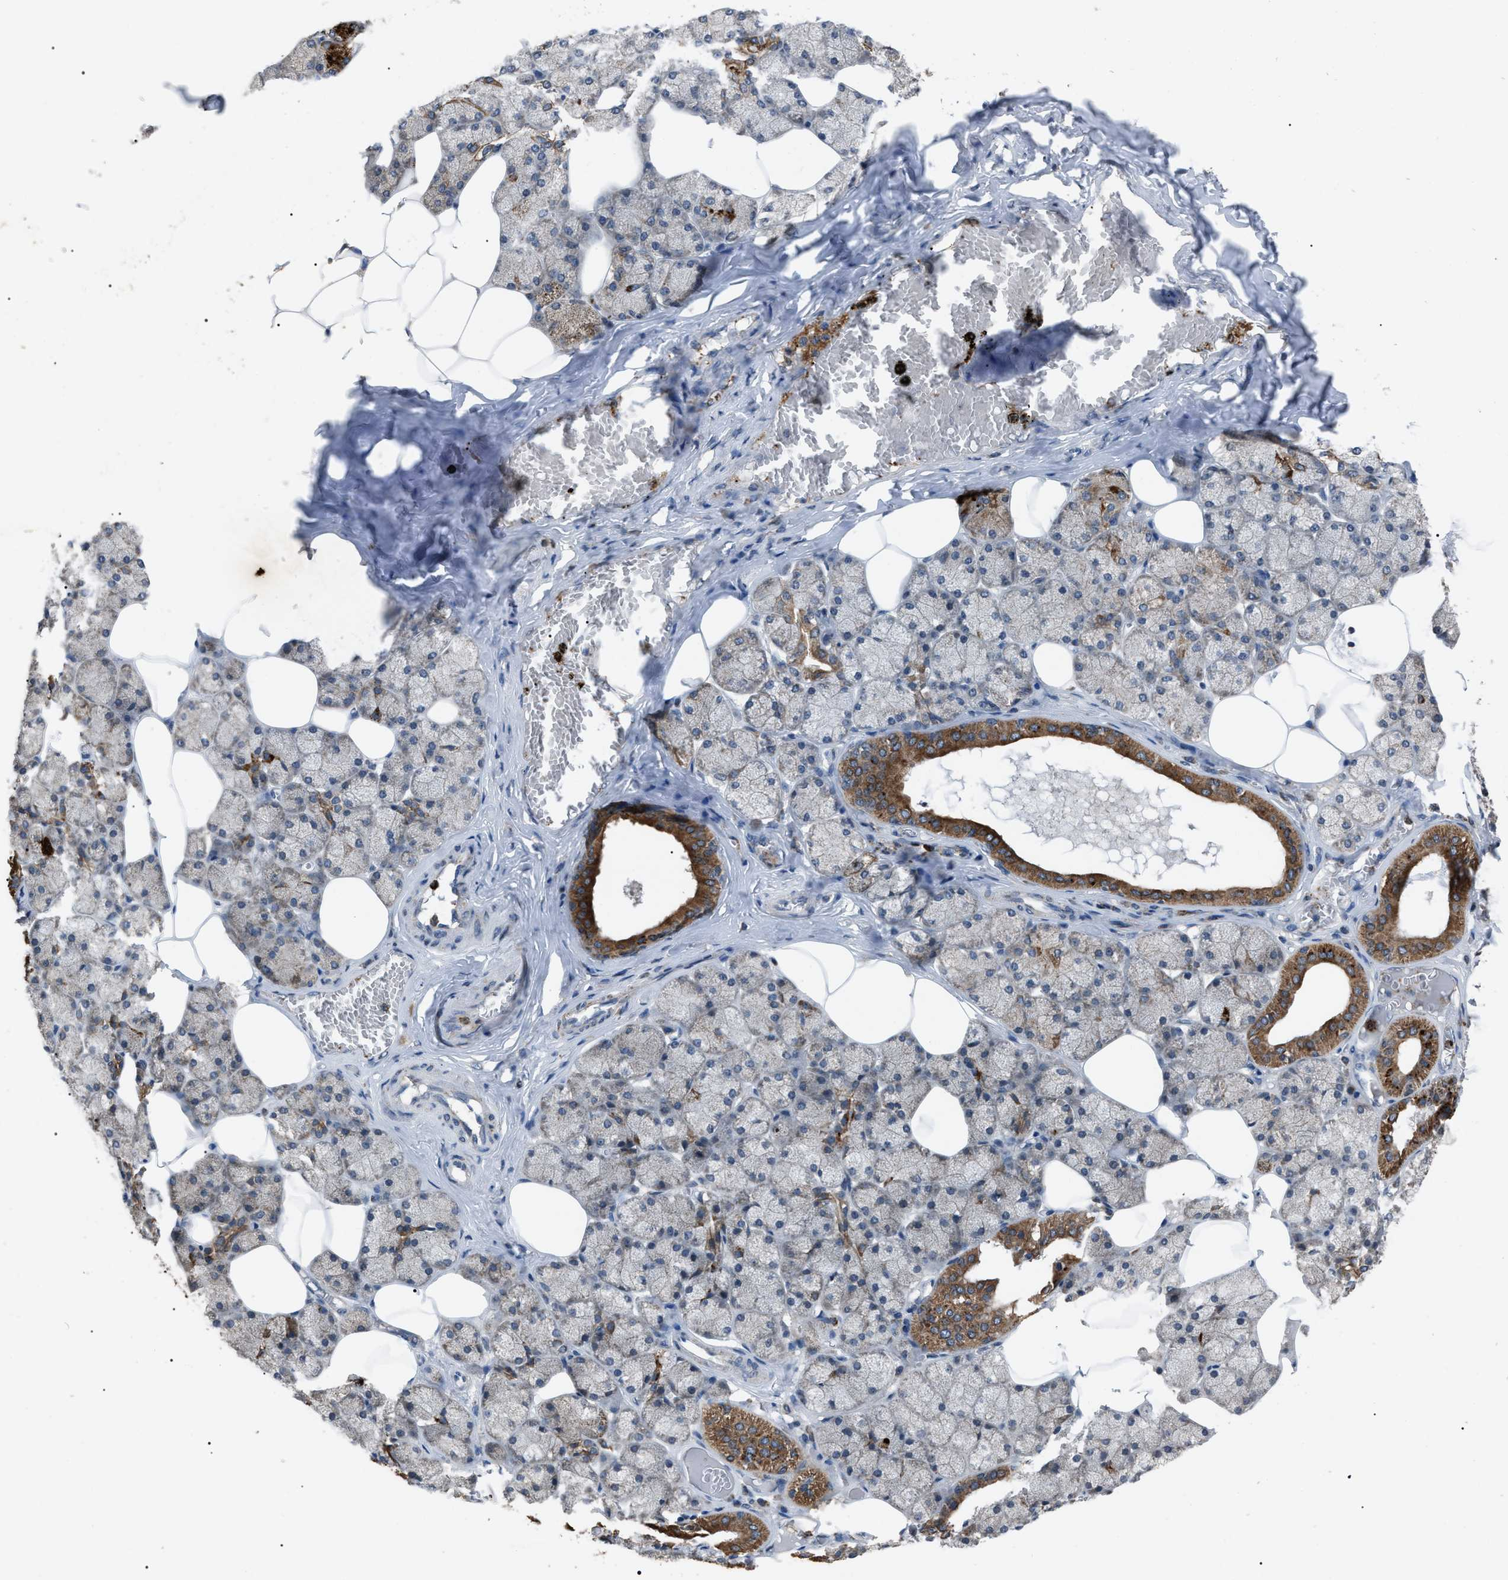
{"staining": {"intensity": "strong", "quantity": ">75%", "location": "cytoplasmic/membranous"}, "tissue": "salivary gland", "cell_type": "Glandular cells", "image_type": "normal", "snomed": [{"axis": "morphology", "description": "Normal tissue, NOS"}, {"axis": "topography", "description": "Salivary gland"}], "caption": "A photomicrograph showing strong cytoplasmic/membranous expression in about >75% of glandular cells in unremarkable salivary gland, as visualized by brown immunohistochemical staining.", "gene": "ZFAND2A", "patient": {"sex": "male", "age": 62}}